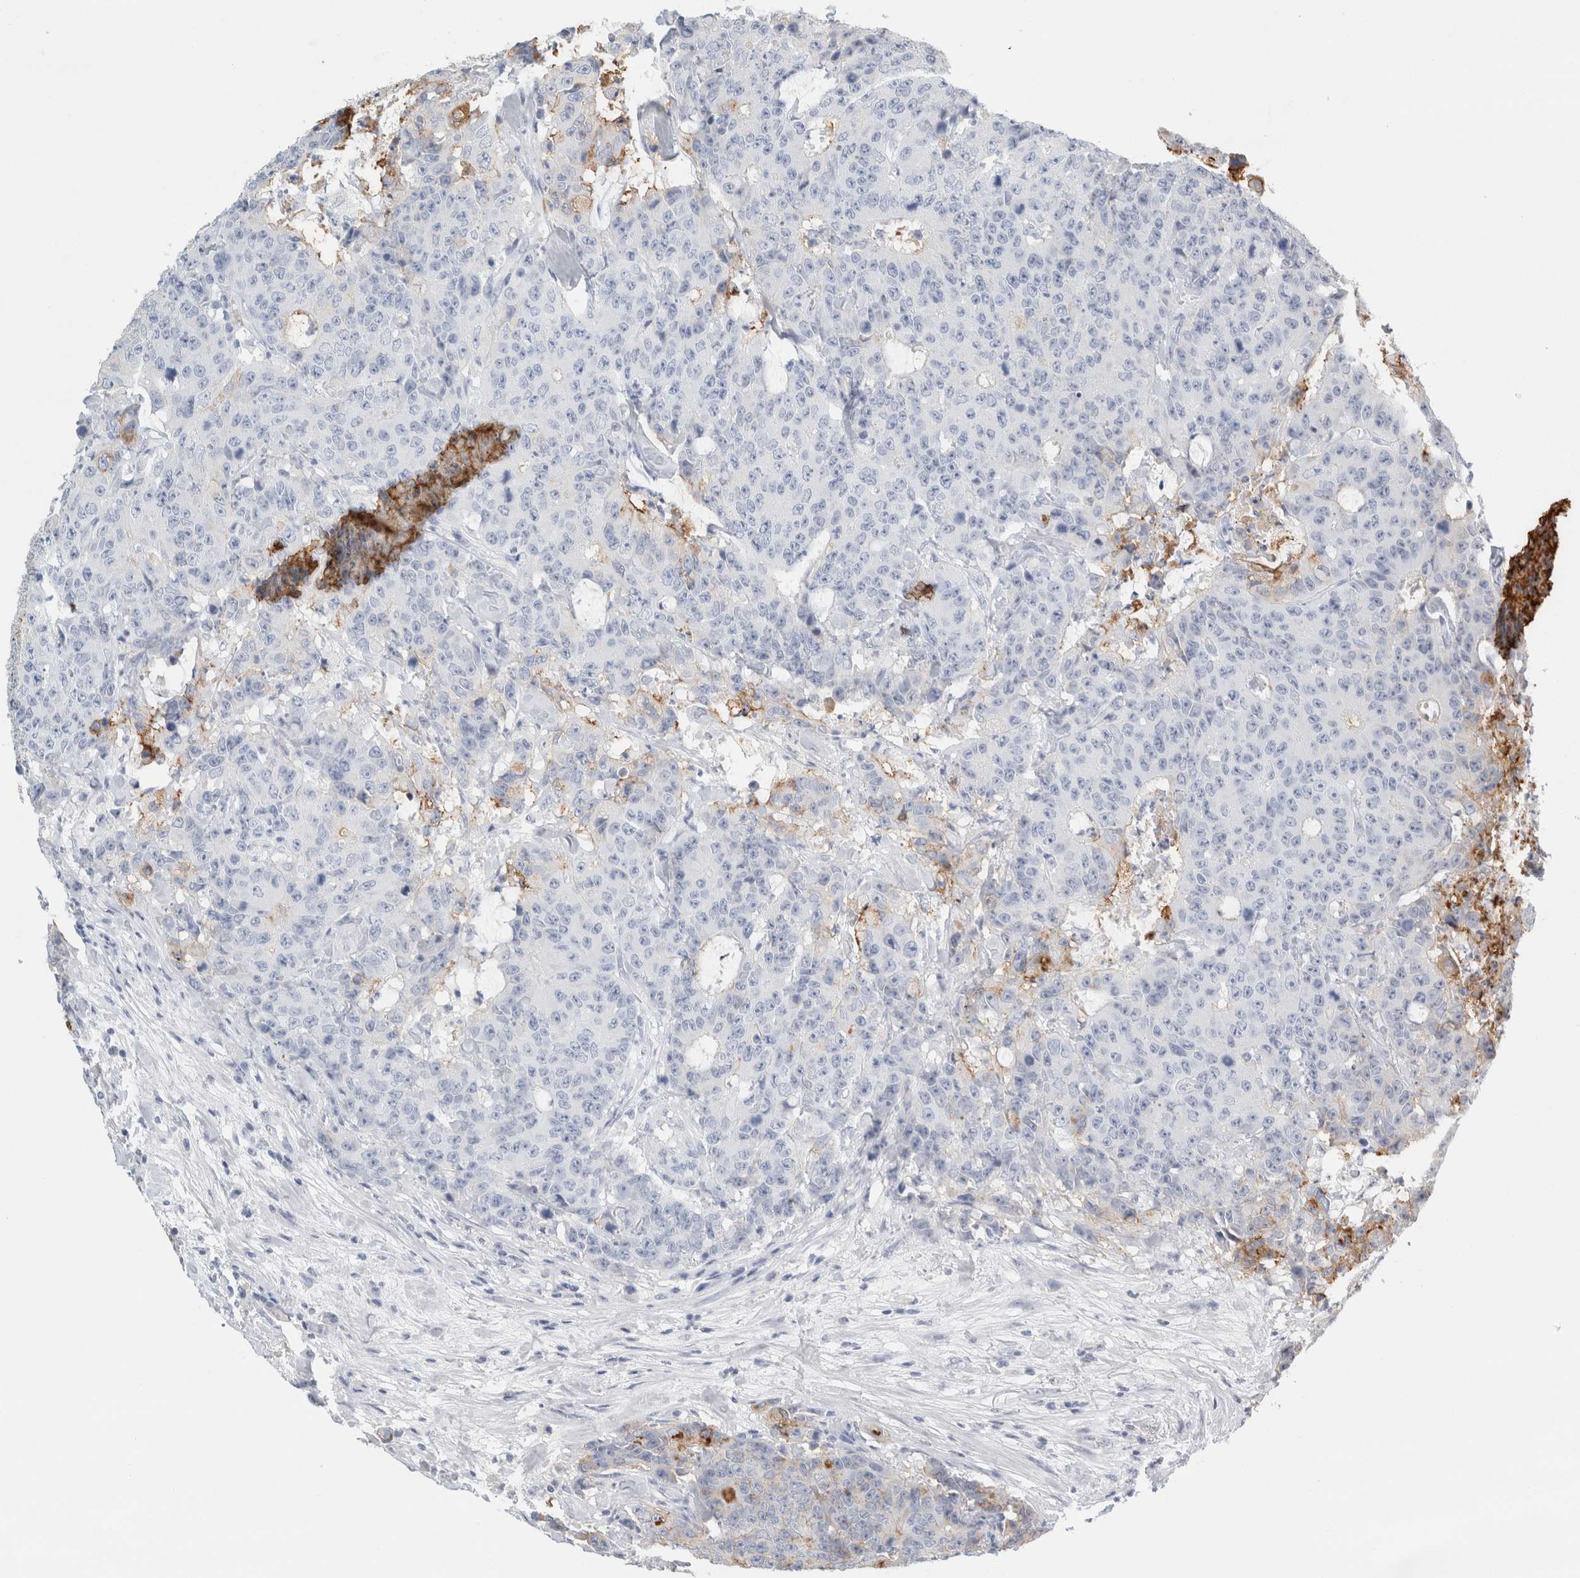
{"staining": {"intensity": "negative", "quantity": "none", "location": "none"}, "tissue": "colorectal cancer", "cell_type": "Tumor cells", "image_type": "cancer", "snomed": [{"axis": "morphology", "description": "Adenocarcinoma, NOS"}, {"axis": "topography", "description": "Colon"}], "caption": "Adenocarcinoma (colorectal) was stained to show a protein in brown. There is no significant staining in tumor cells.", "gene": "TSPAN8", "patient": {"sex": "female", "age": 86}}